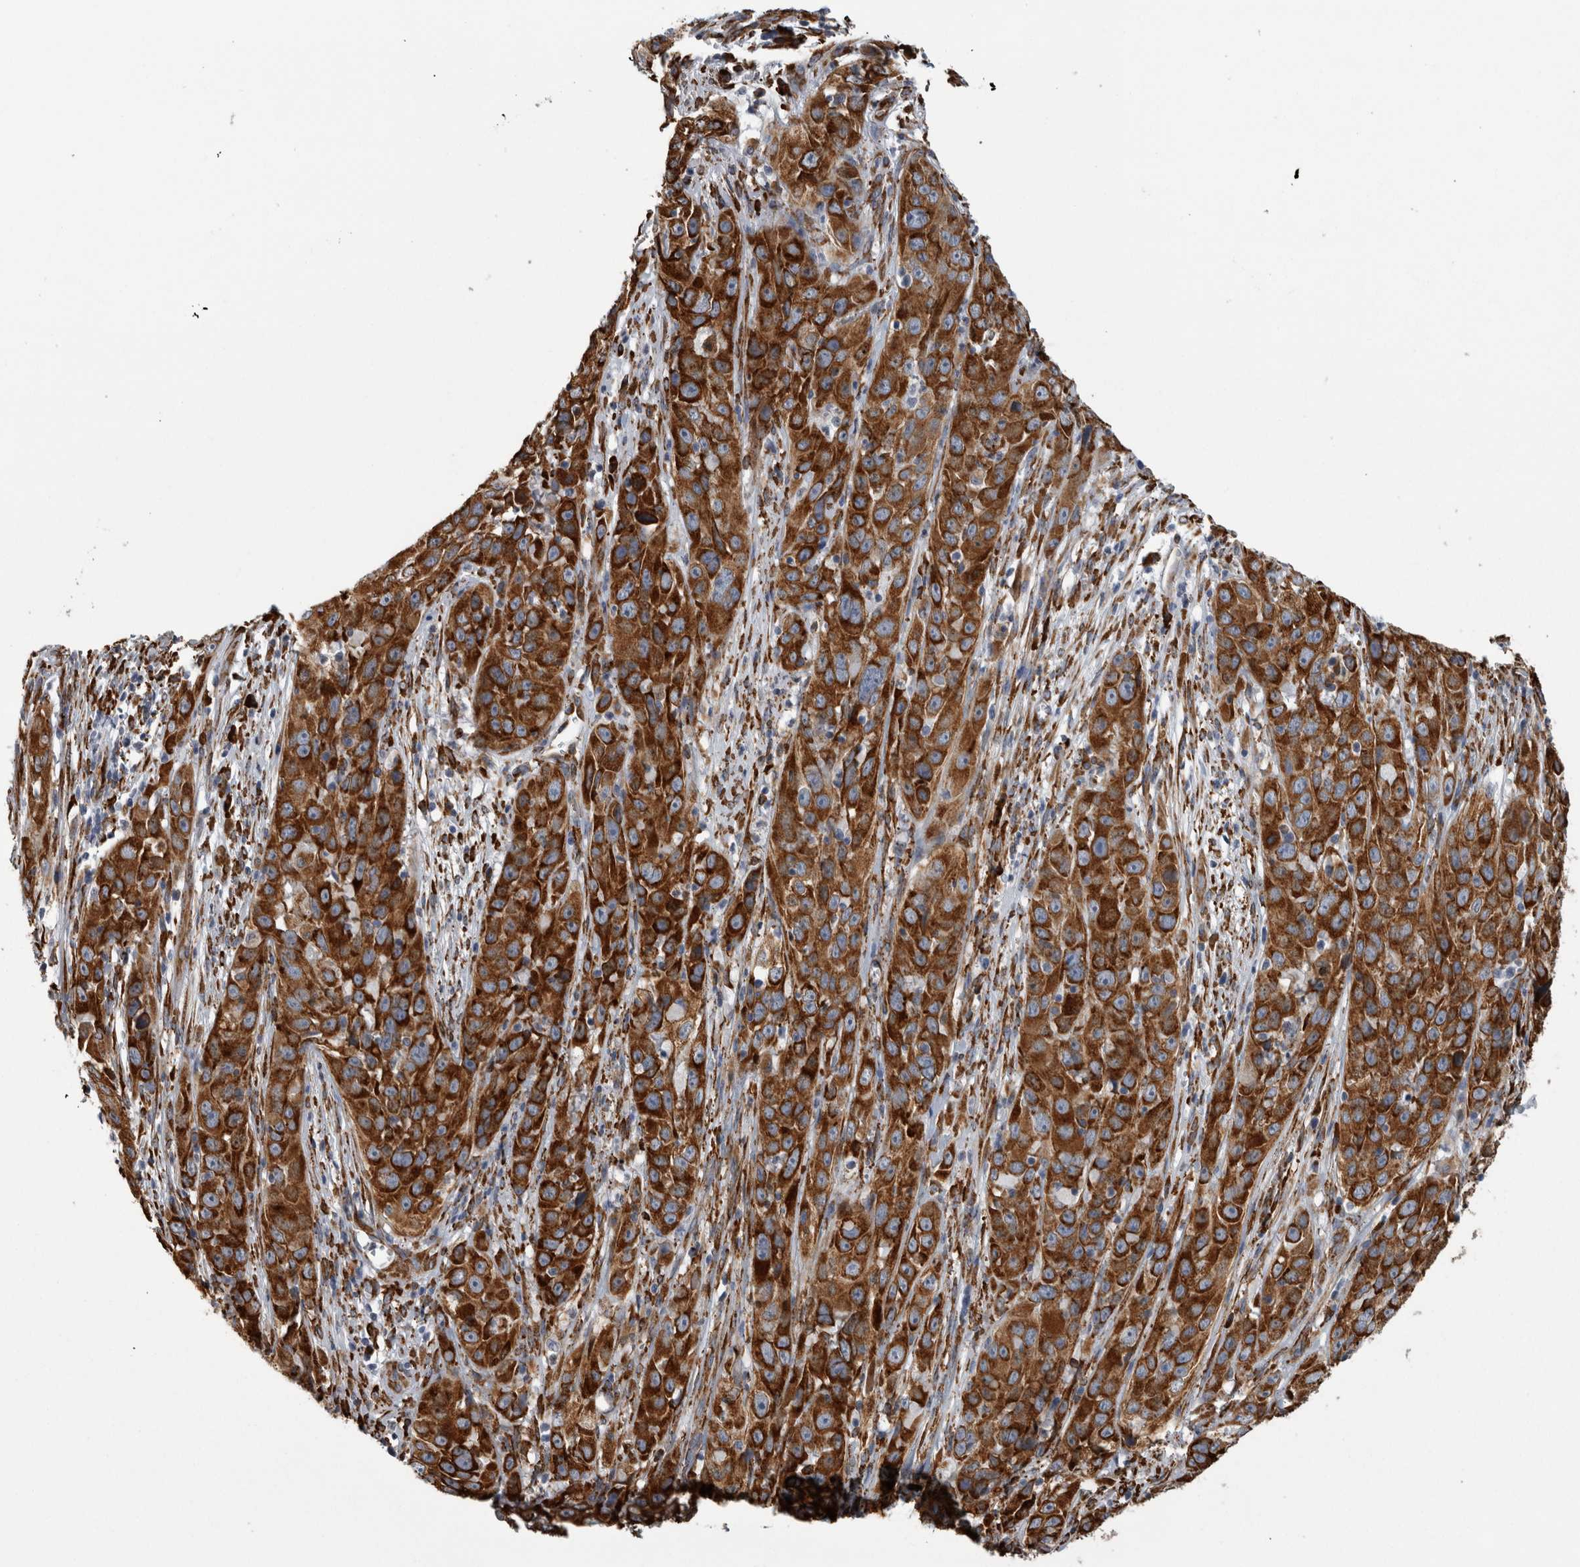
{"staining": {"intensity": "strong", "quantity": ">75%", "location": "cytoplasmic/membranous"}, "tissue": "cervical cancer", "cell_type": "Tumor cells", "image_type": "cancer", "snomed": [{"axis": "morphology", "description": "Squamous cell carcinoma, NOS"}, {"axis": "topography", "description": "Cervix"}], "caption": "Cervical squamous cell carcinoma stained with DAB (3,3'-diaminobenzidine) immunohistochemistry exhibits high levels of strong cytoplasmic/membranous staining in about >75% of tumor cells. (DAB = brown stain, brightfield microscopy at high magnification).", "gene": "FHIP2B", "patient": {"sex": "female", "age": 32}}